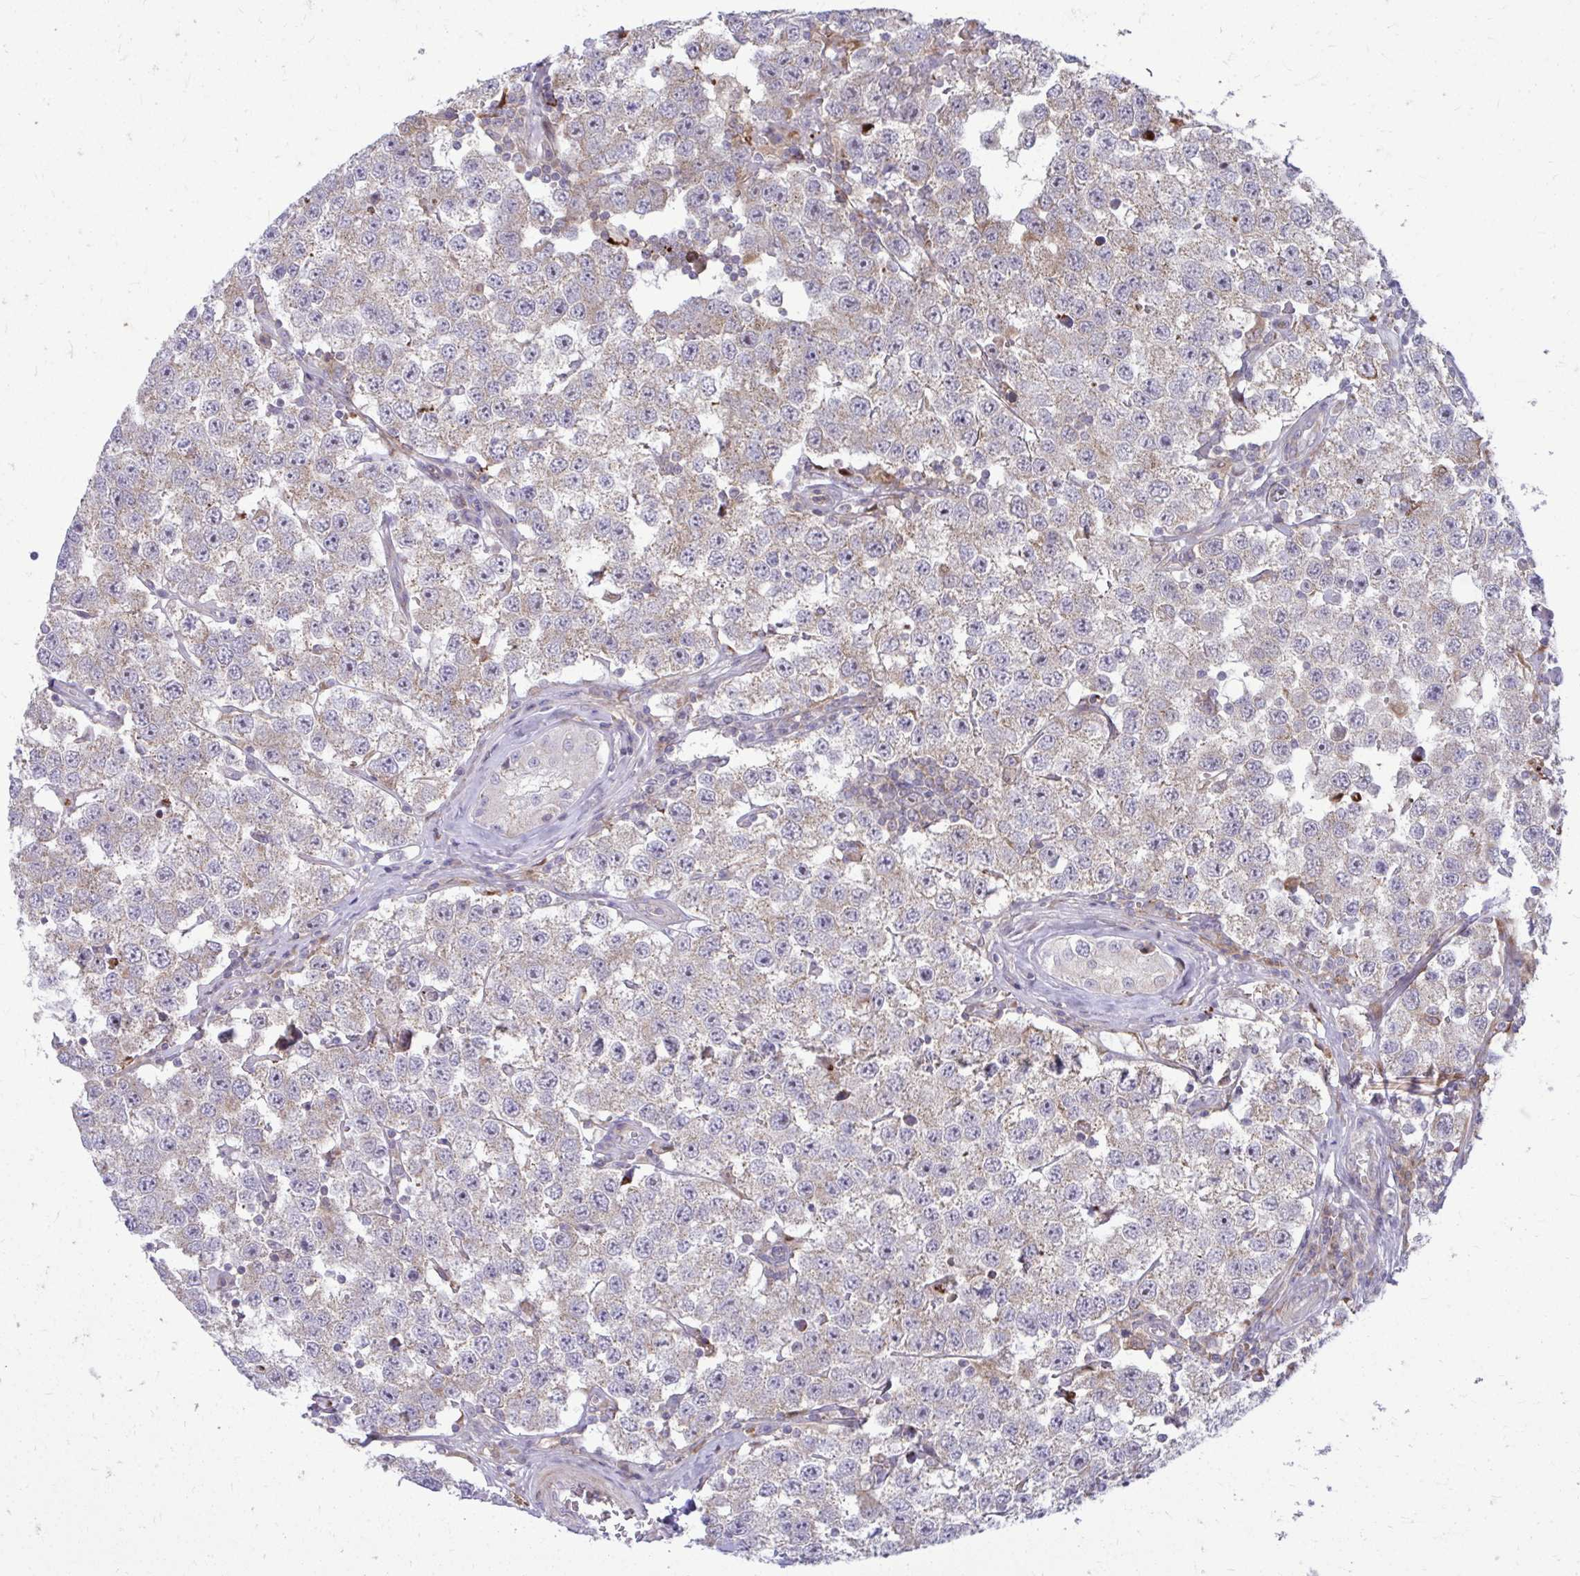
{"staining": {"intensity": "weak", "quantity": "<25%", "location": "cytoplasmic/membranous"}, "tissue": "testis cancer", "cell_type": "Tumor cells", "image_type": "cancer", "snomed": [{"axis": "morphology", "description": "Seminoma, NOS"}, {"axis": "topography", "description": "Testis"}], "caption": "IHC micrograph of neoplastic tissue: human seminoma (testis) stained with DAB (3,3'-diaminobenzidine) displays no significant protein staining in tumor cells. (DAB immunohistochemistry visualized using brightfield microscopy, high magnification).", "gene": "C16orf54", "patient": {"sex": "male", "age": 34}}